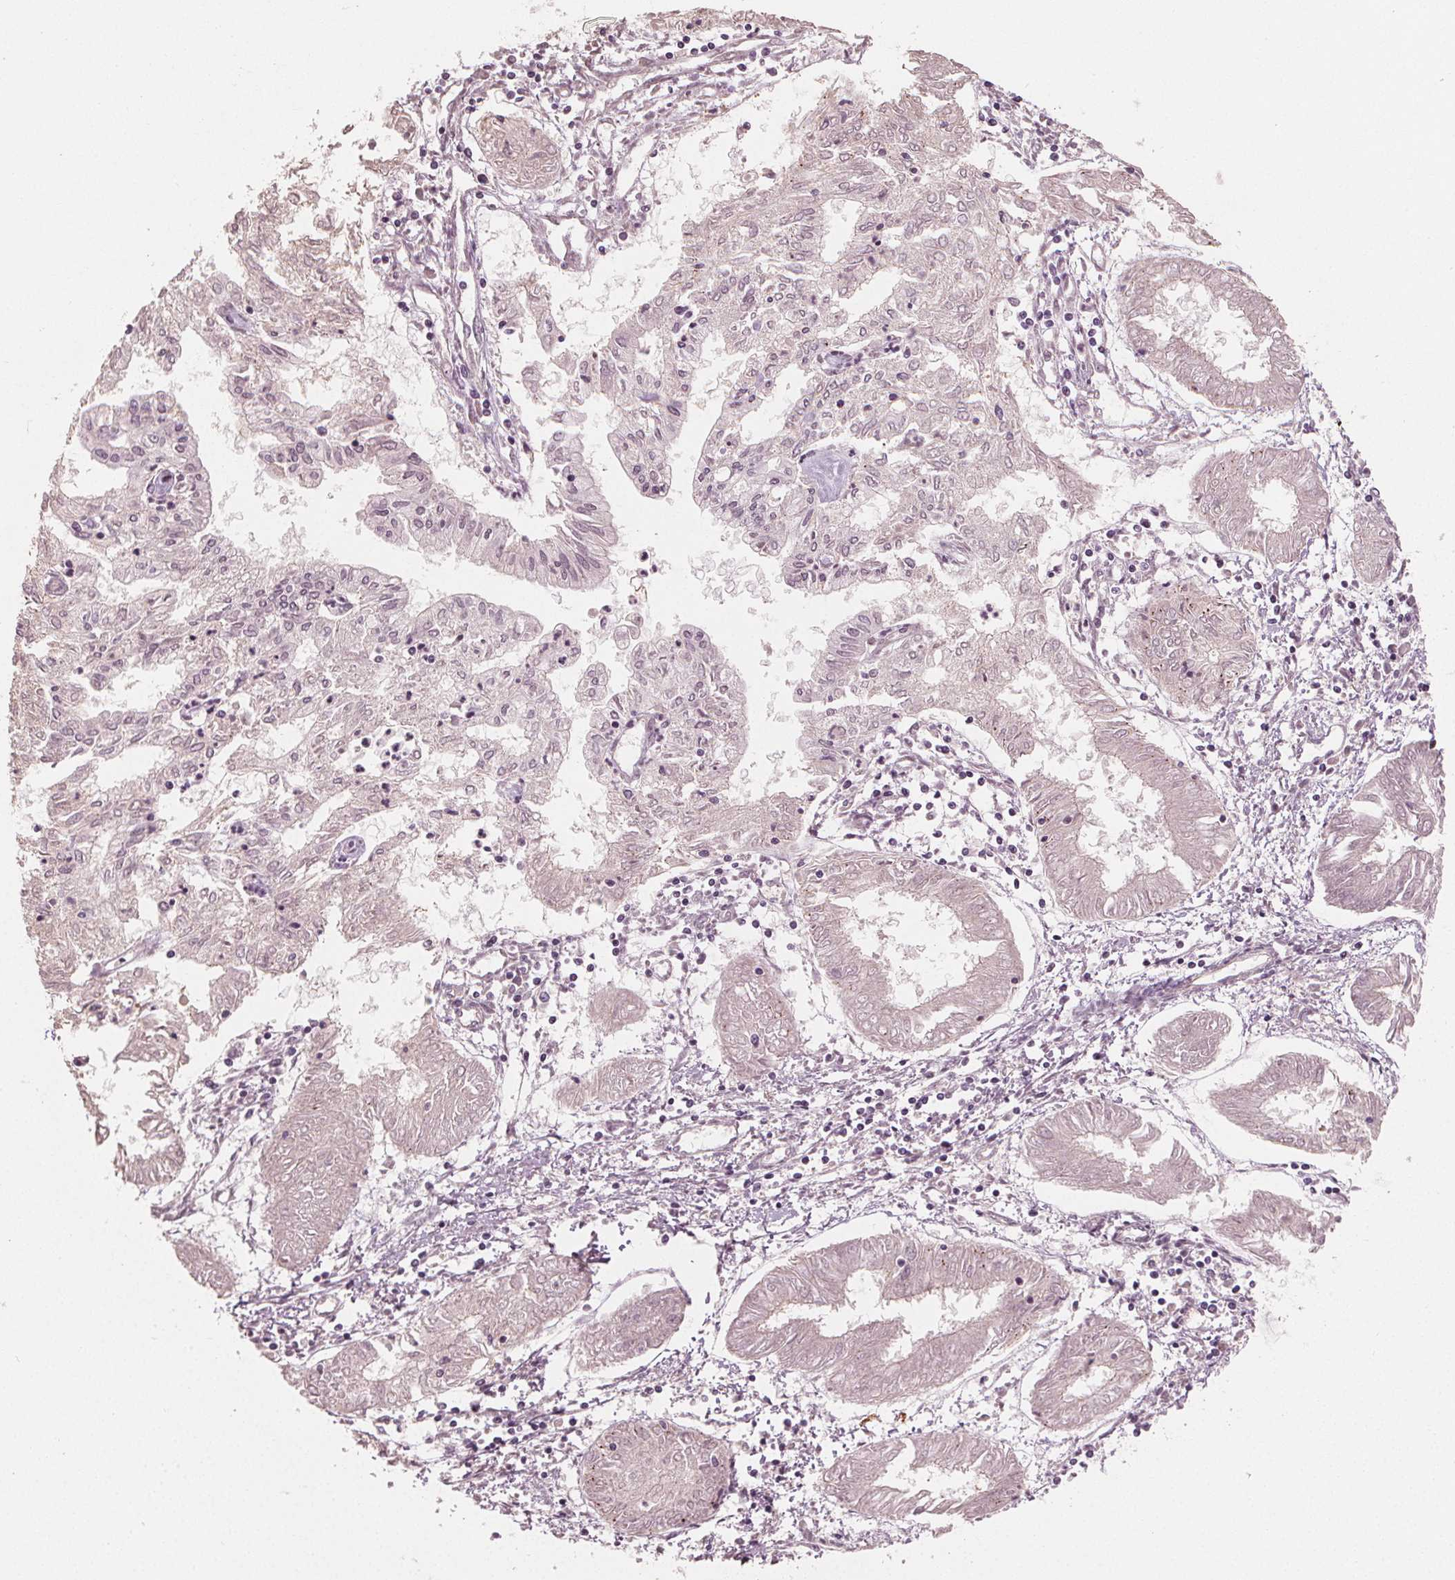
{"staining": {"intensity": "negative", "quantity": "none", "location": "none"}, "tissue": "endometrial cancer", "cell_type": "Tumor cells", "image_type": "cancer", "snomed": [{"axis": "morphology", "description": "Adenocarcinoma, NOS"}, {"axis": "topography", "description": "Endometrium"}], "caption": "High magnification brightfield microscopy of adenocarcinoma (endometrial) stained with DAB (3,3'-diaminobenzidine) (brown) and counterstained with hematoxylin (blue): tumor cells show no significant staining.", "gene": "CLBA1", "patient": {"sex": "female", "age": 68}}